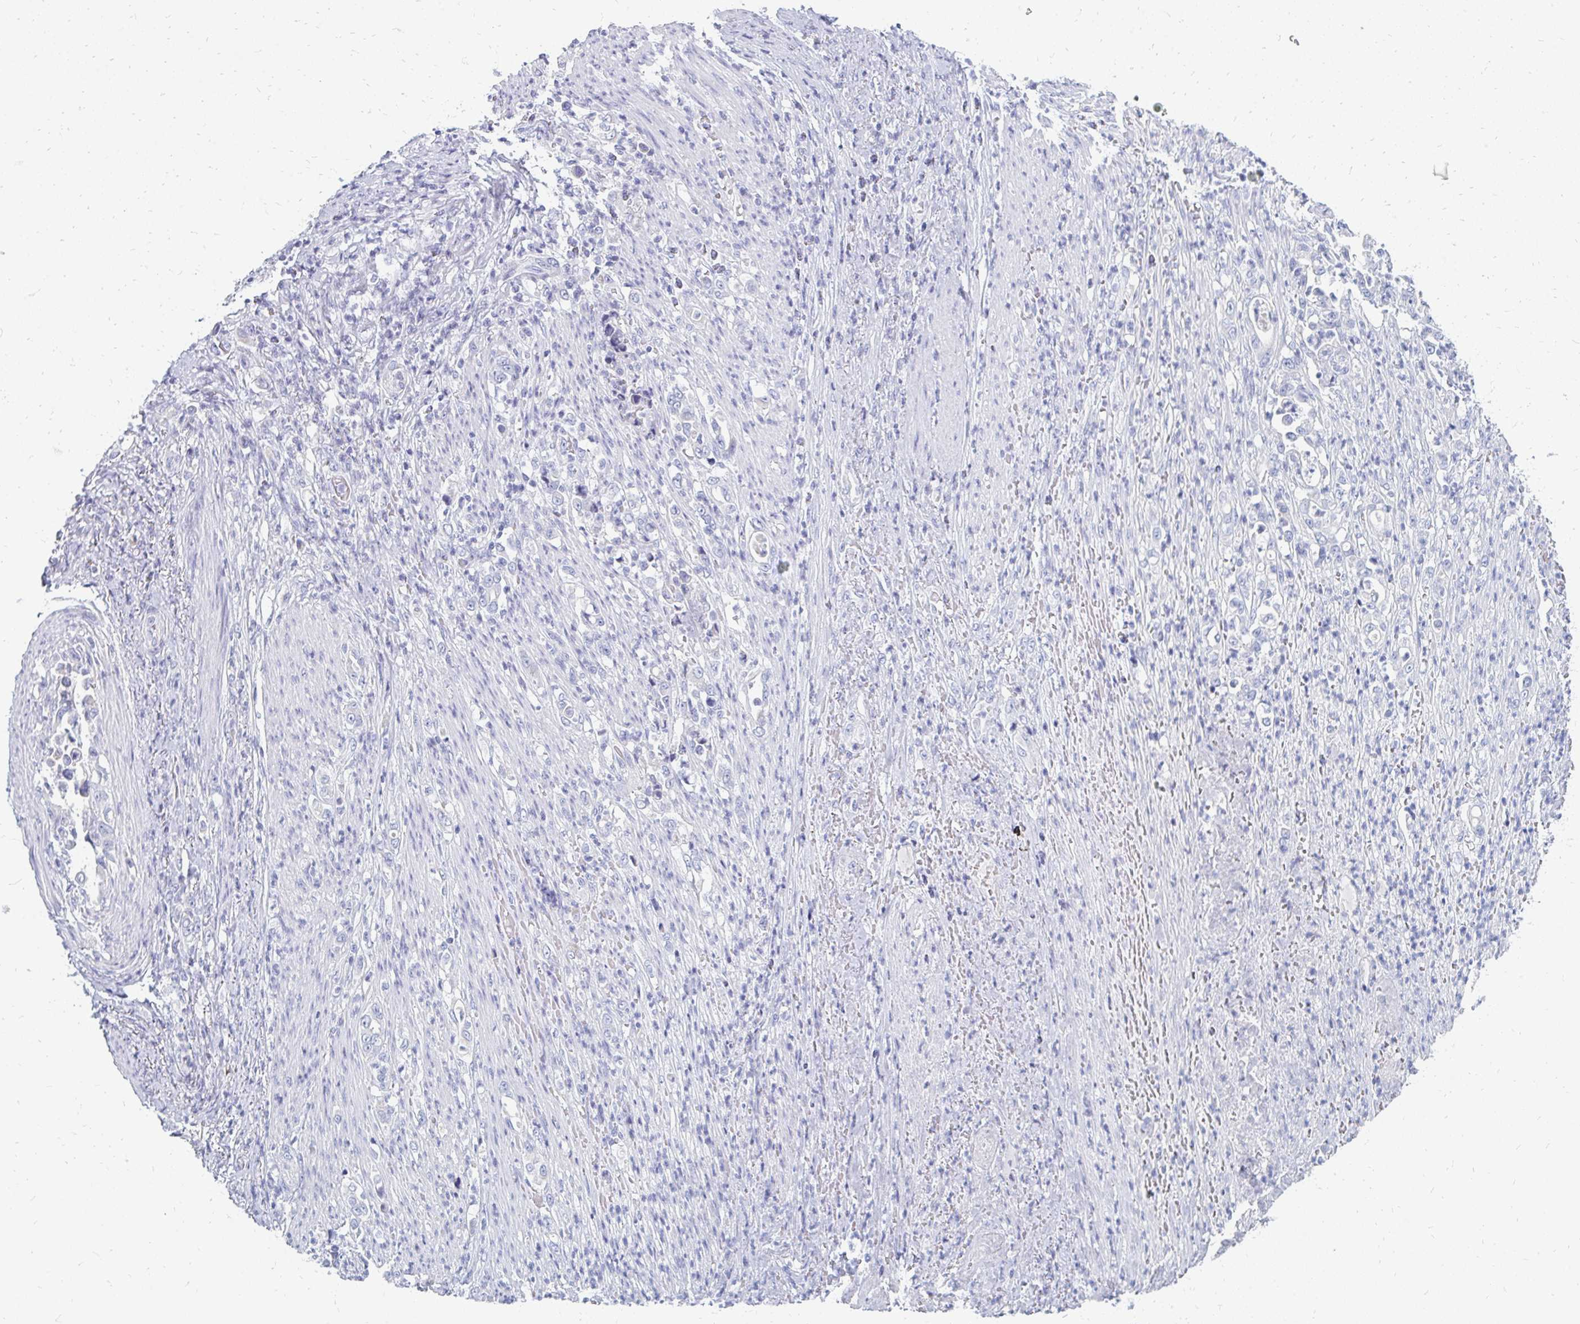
{"staining": {"intensity": "negative", "quantity": "none", "location": "none"}, "tissue": "stomach cancer", "cell_type": "Tumor cells", "image_type": "cancer", "snomed": [{"axis": "morphology", "description": "Normal tissue, NOS"}, {"axis": "morphology", "description": "Adenocarcinoma, NOS"}, {"axis": "topography", "description": "Stomach"}], "caption": "Immunohistochemical staining of stomach cancer exhibits no significant expression in tumor cells. (Brightfield microscopy of DAB immunohistochemistry (IHC) at high magnification).", "gene": "OR10V1", "patient": {"sex": "female", "age": 79}}